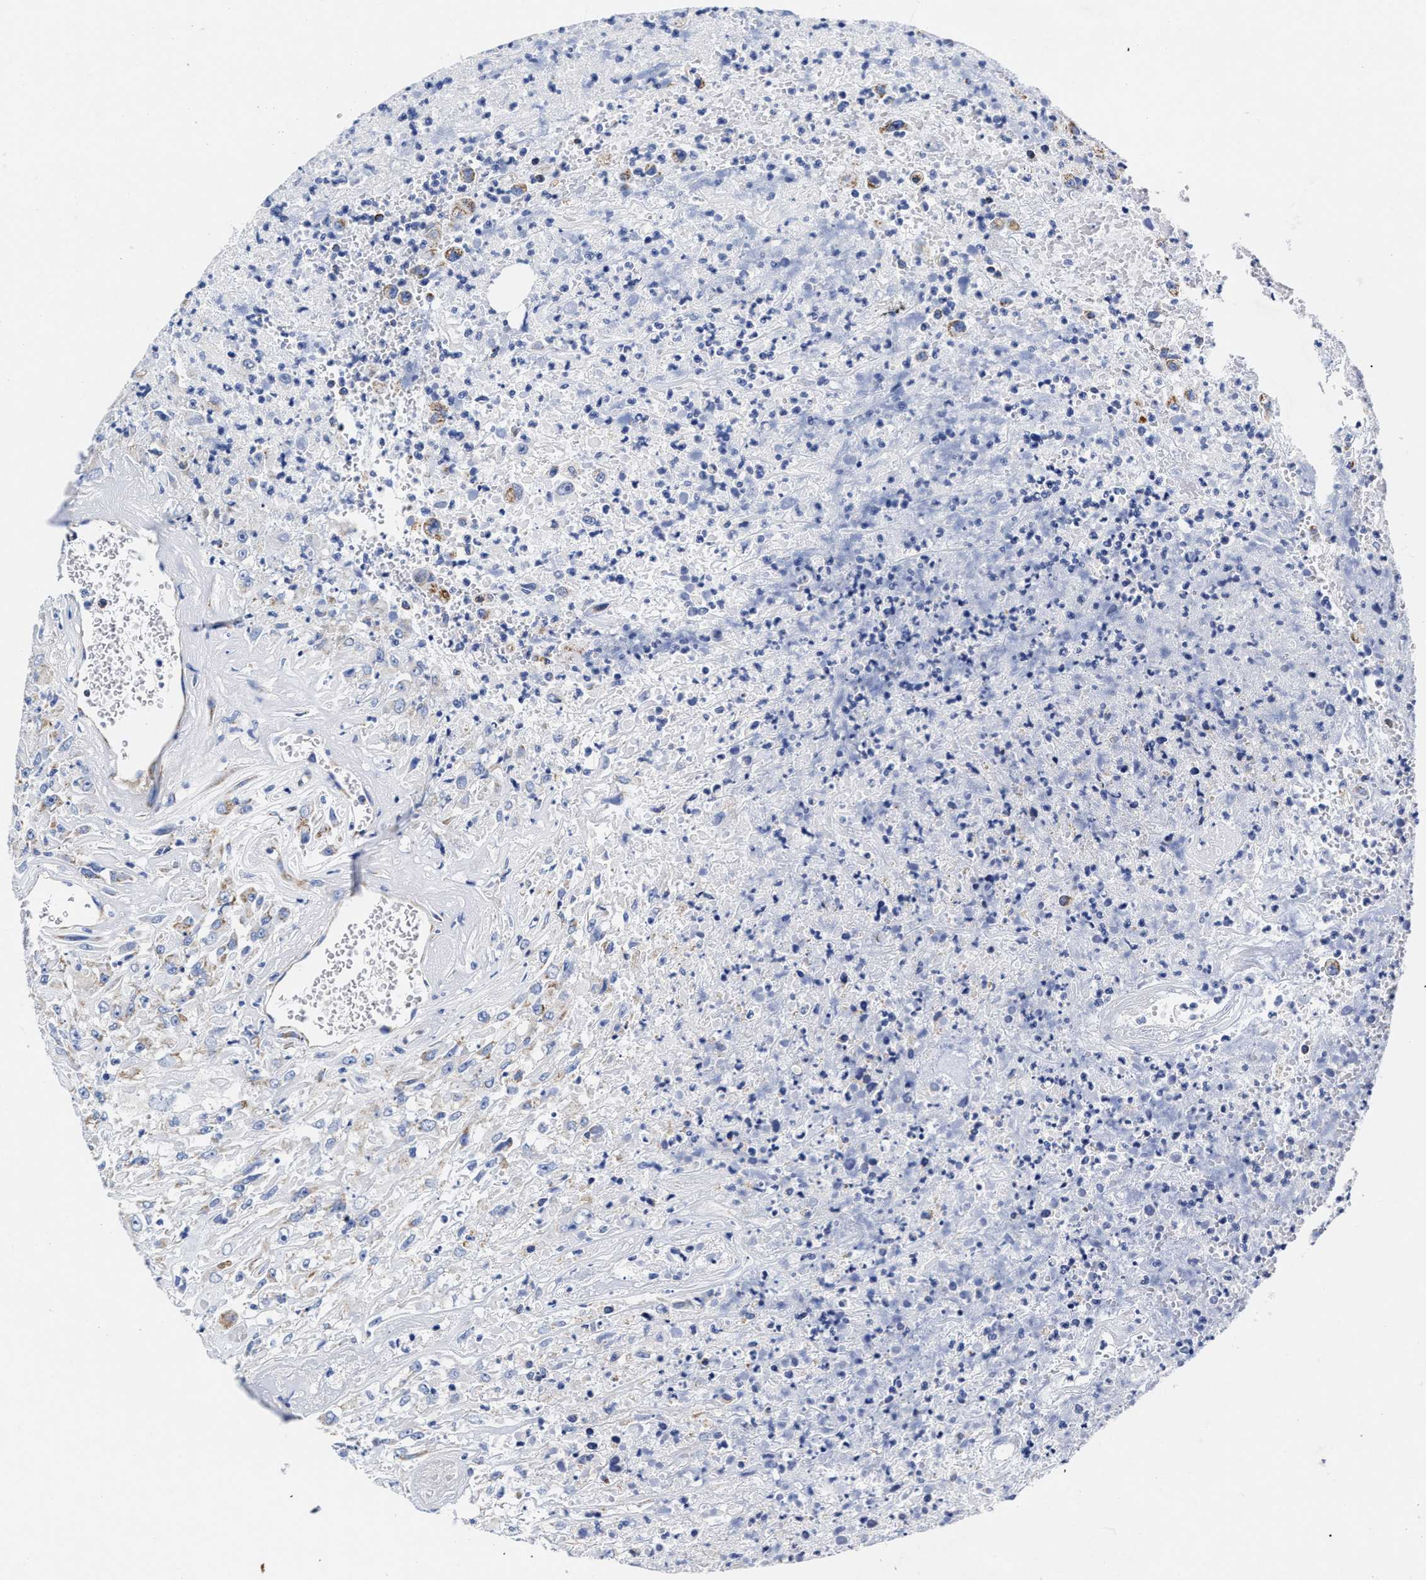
{"staining": {"intensity": "weak", "quantity": "<25%", "location": "cytoplasmic/membranous"}, "tissue": "urothelial cancer", "cell_type": "Tumor cells", "image_type": "cancer", "snomed": [{"axis": "morphology", "description": "Urothelial carcinoma, High grade"}, {"axis": "topography", "description": "Urinary bladder"}], "caption": "Tumor cells show no significant positivity in urothelial cancer.", "gene": "HINT2", "patient": {"sex": "male", "age": 46}}